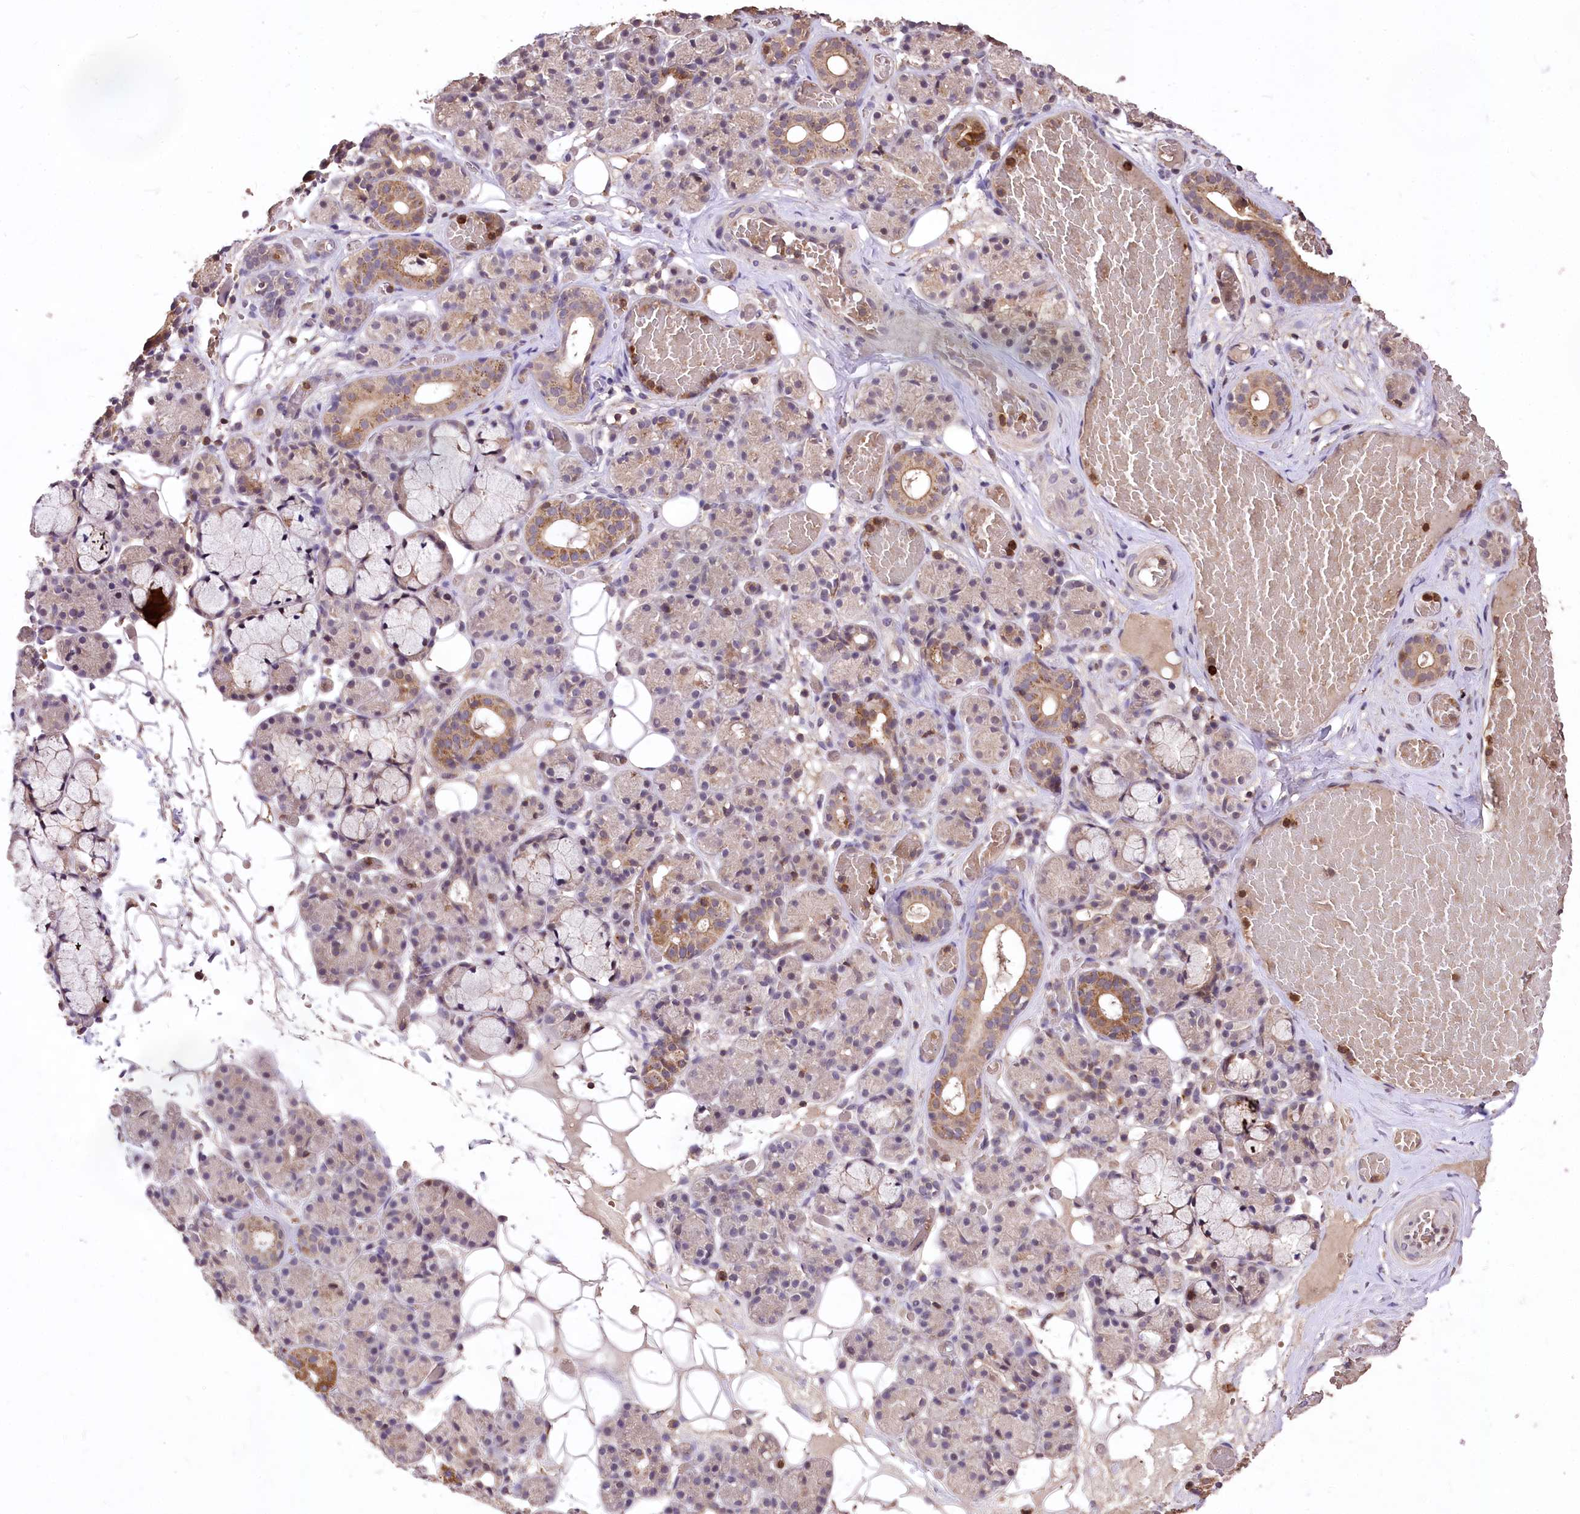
{"staining": {"intensity": "moderate", "quantity": "<25%", "location": "cytoplasmic/membranous,nuclear"}, "tissue": "salivary gland", "cell_type": "Glandular cells", "image_type": "normal", "snomed": [{"axis": "morphology", "description": "Normal tissue, NOS"}, {"axis": "topography", "description": "Salivary gland"}], "caption": "Protein positivity by immunohistochemistry demonstrates moderate cytoplasmic/membranous,nuclear expression in about <25% of glandular cells in unremarkable salivary gland.", "gene": "SERGEF", "patient": {"sex": "male", "age": 63}}